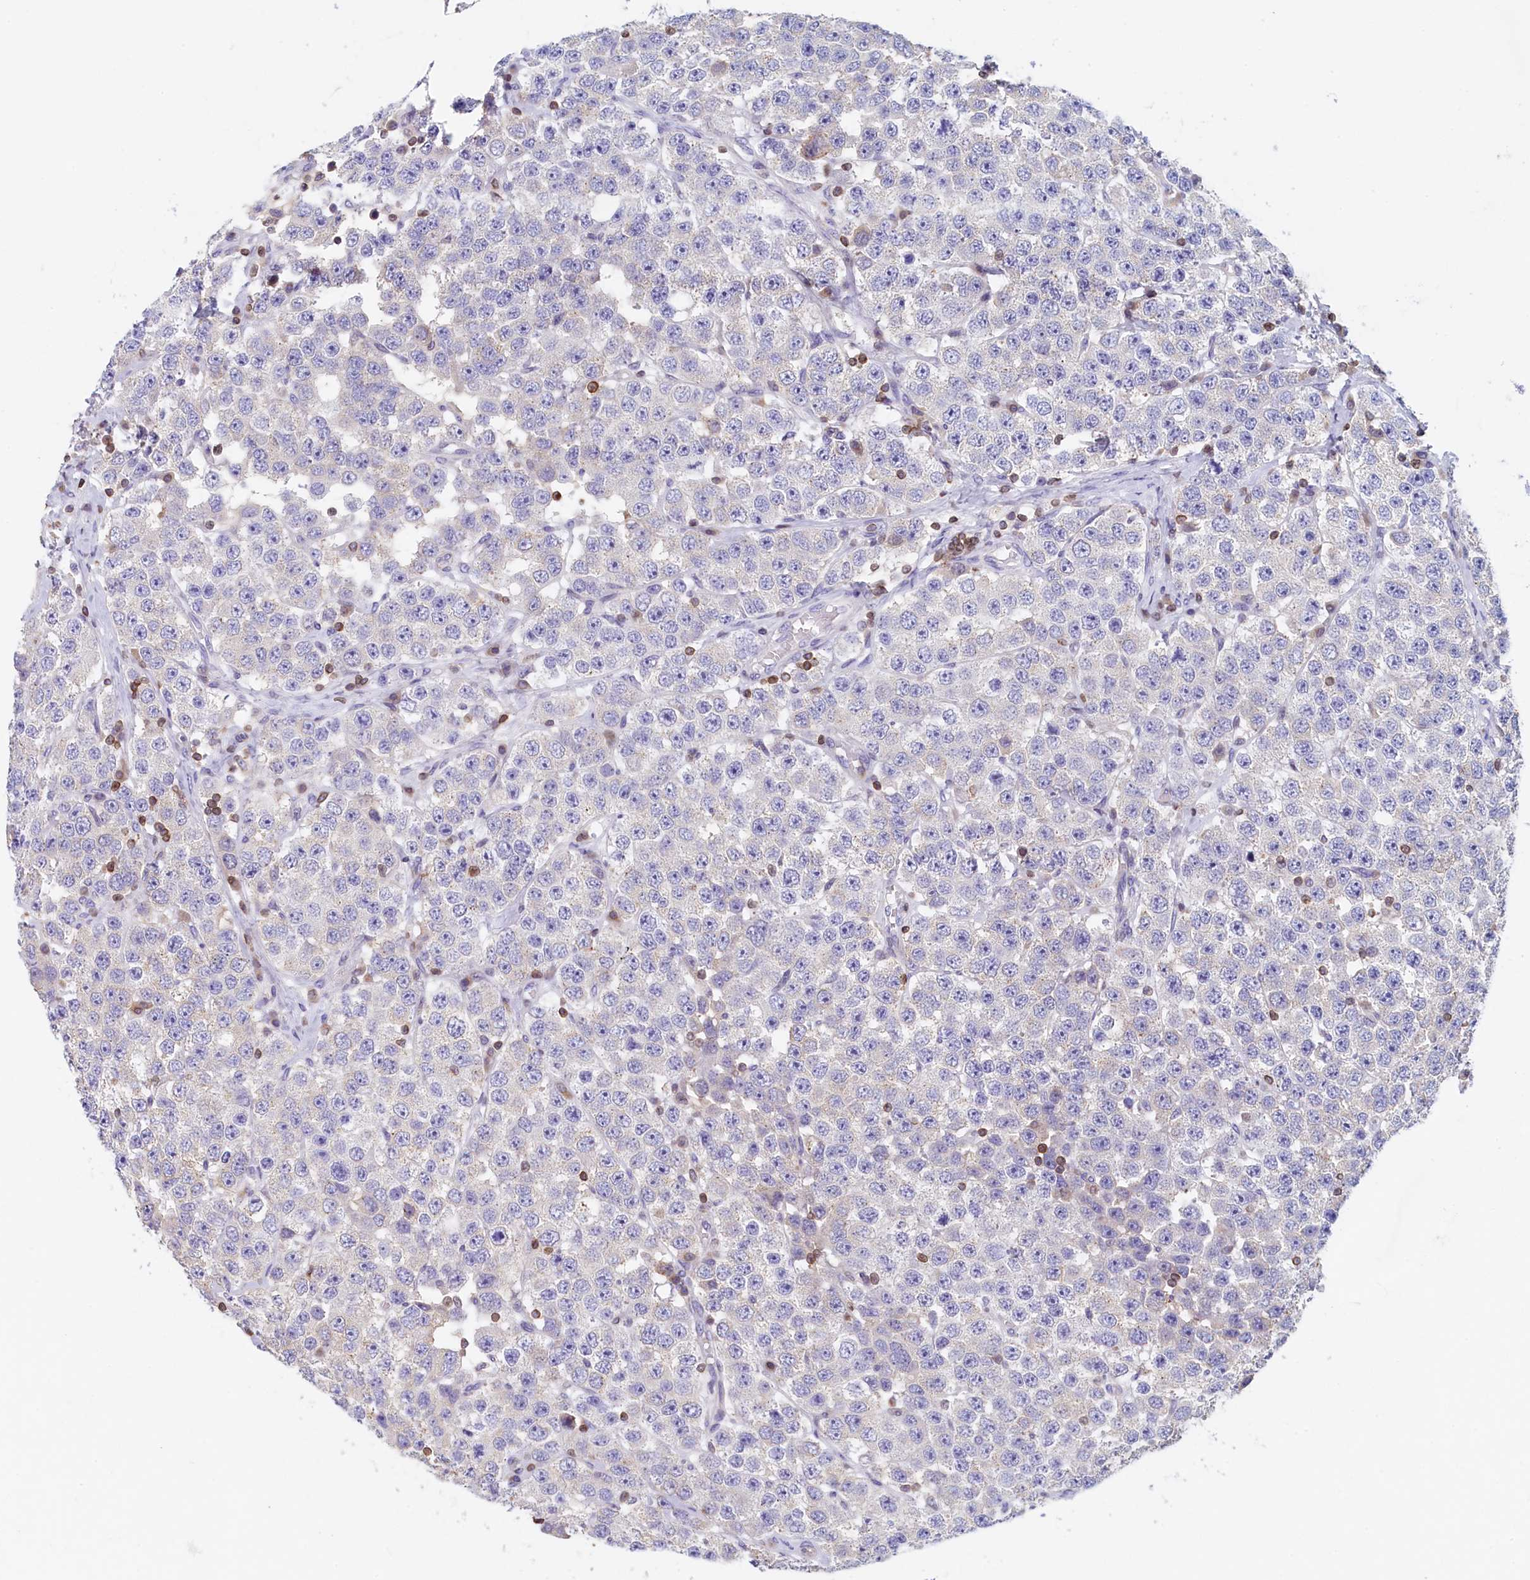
{"staining": {"intensity": "negative", "quantity": "none", "location": "none"}, "tissue": "testis cancer", "cell_type": "Tumor cells", "image_type": "cancer", "snomed": [{"axis": "morphology", "description": "Seminoma, NOS"}, {"axis": "topography", "description": "Testis"}], "caption": "The IHC micrograph has no significant staining in tumor cells of testis cancer tissue. Nuclei are stained in blue.", "gene": "TRAF3IP3", "patient": {"sex": "male", "age": 28}}